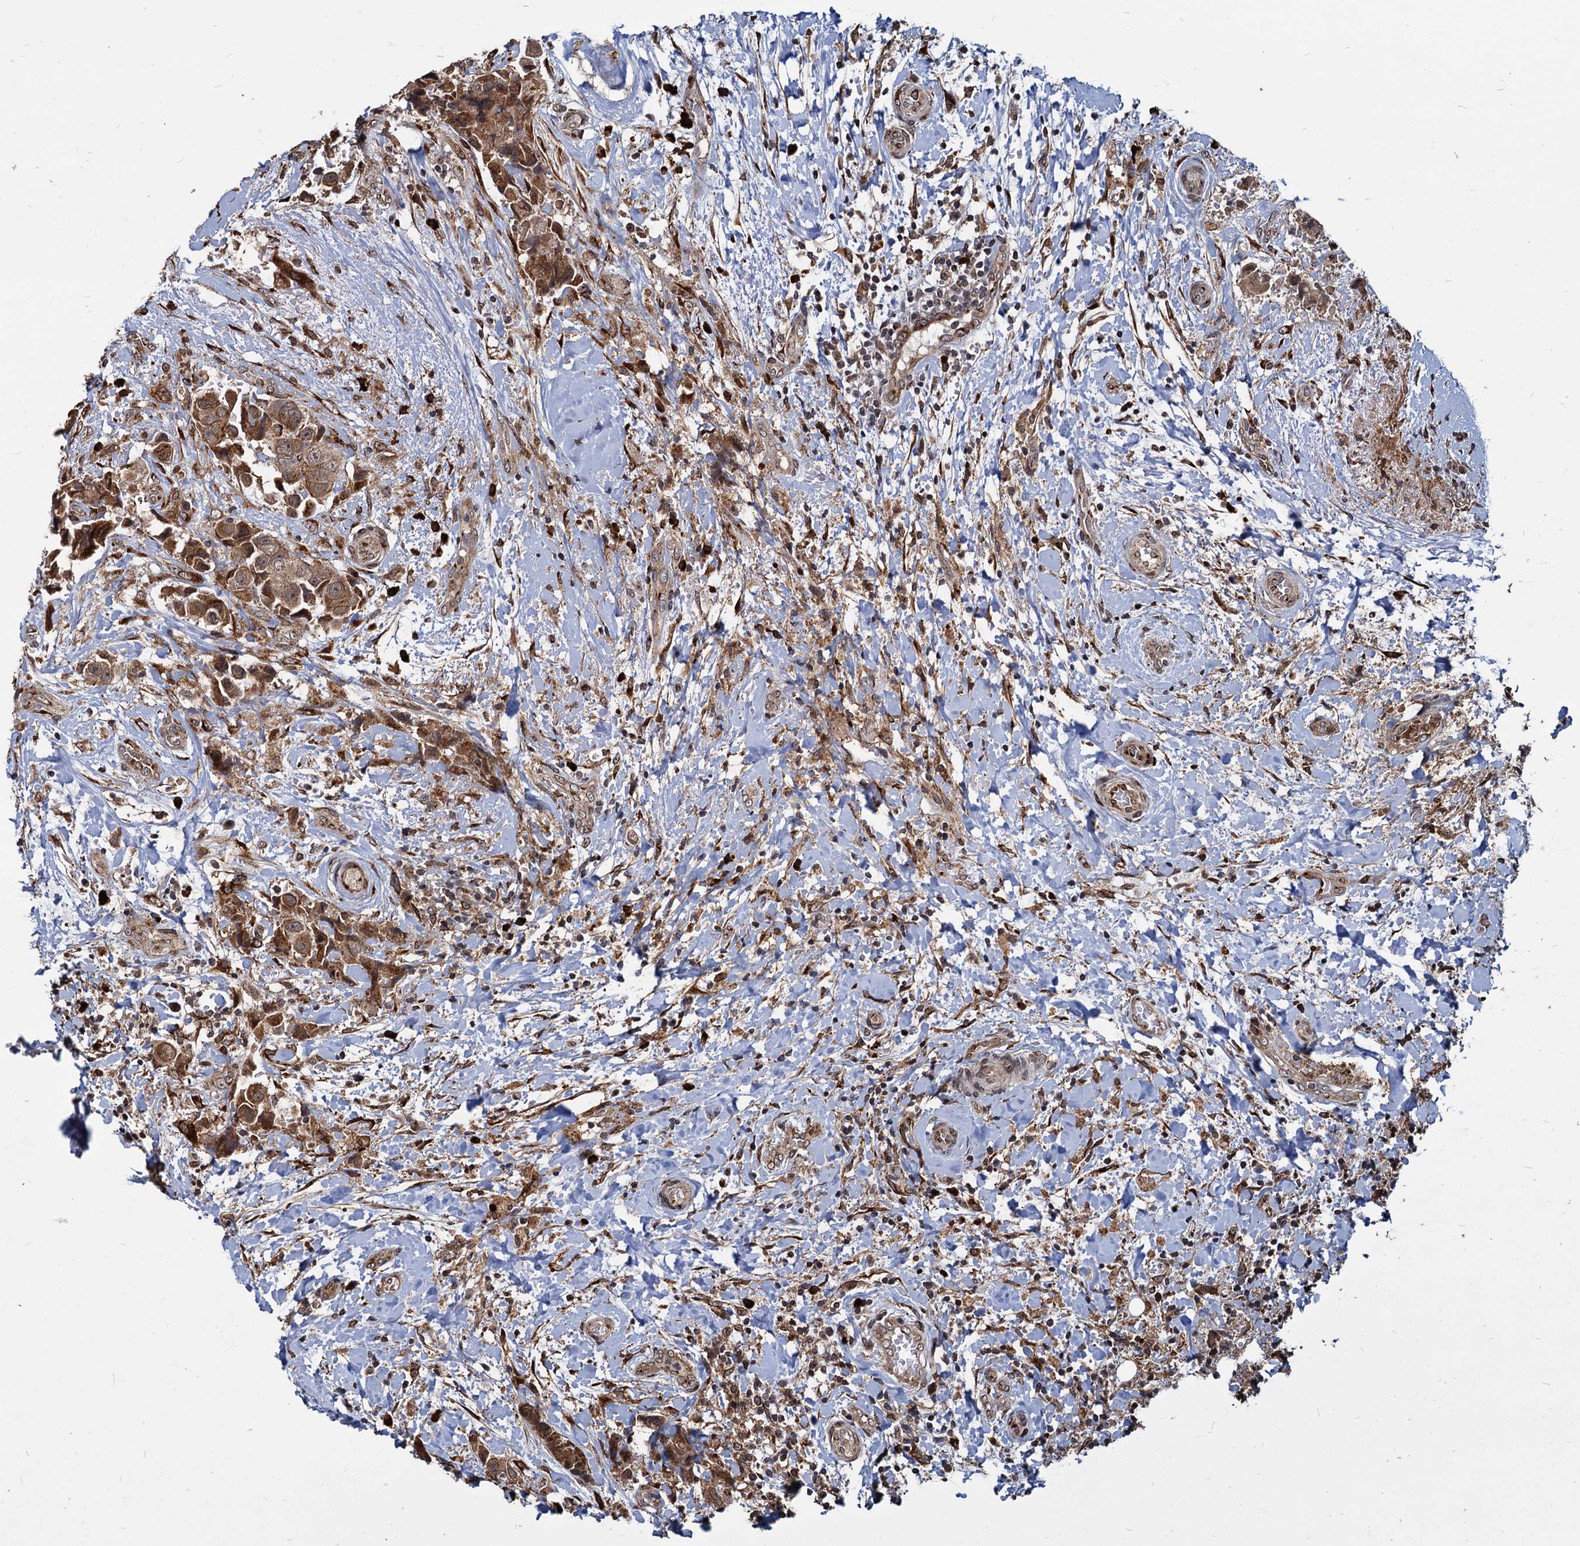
{"staining": {"intensity": "moderate", "quantity": ">75%", "location": "cytoplasmic/membranous"}, "tissue": "breast cancer", "cell_type": "Tumor cells", "image_type": "cancer", "snomed": [{"axis": "morphology", "description": "Normal tissue, NOS"}, {"axis": "morphology", "description": "Duct carcinoma"}, {"axis": "topography", "description": "Breast"}], "caption": "Breast cancer stained with a brown dye shows moderate cytoplasmic/membranous positive expression in approximately >75% of tumor cells.", "gene": "SAAL1", "patient": {"sex": "female", "age": 62}}